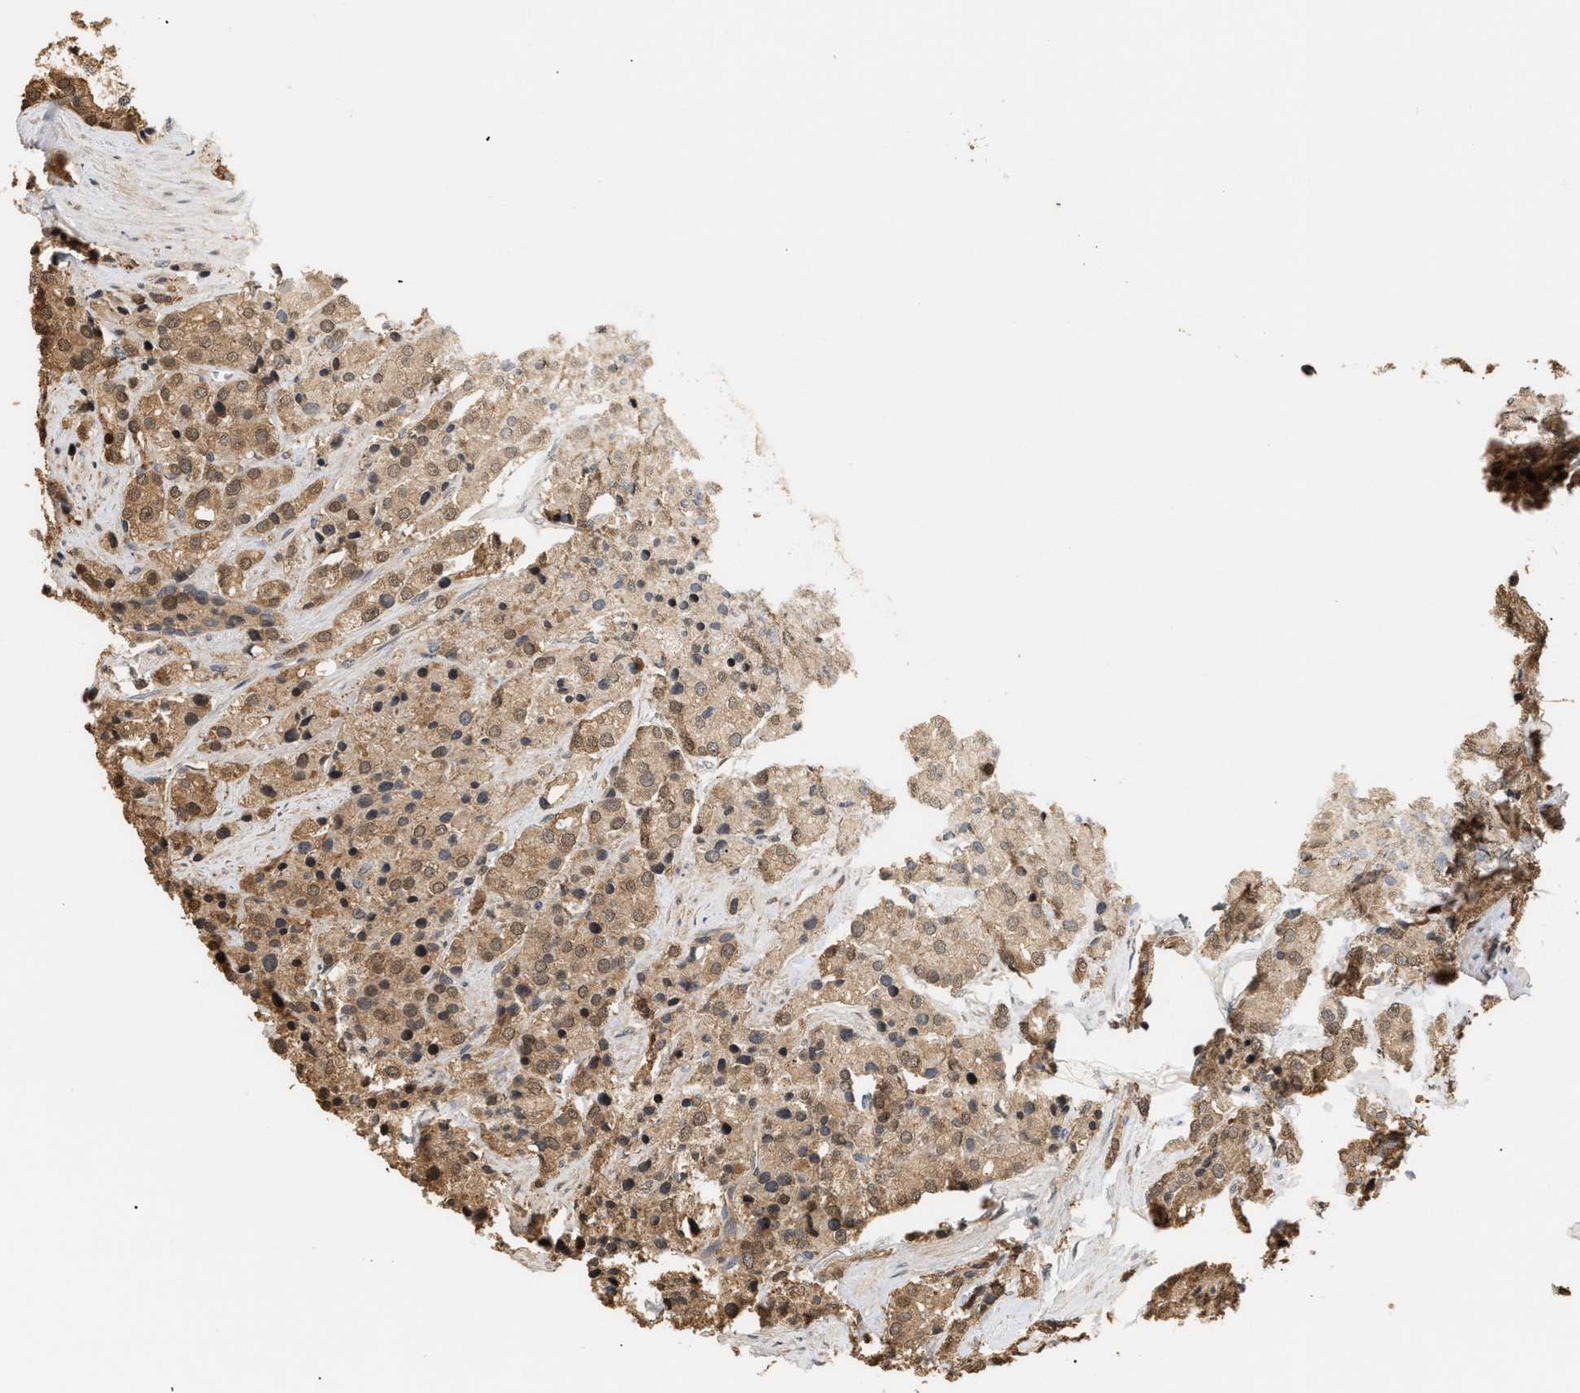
{"staining": {"intensity": "moderate", "quantity": ">75%", "location": "cytoplasmic/membranous,nuclear"}, "tissue": "prostate cancer", "cell_type": "Tumor cells", "image_type": "cancer", "snomed": [{"axis": "morphology", "description": "Adenocarcinoma, Medium grade"}, {"axis": "topography", "description": "Prostate"}], "caption": "Adenocarcinoma (medium-grade) (prostate) stained with a protein marker demonstrates moderate staining in tumor cells.", "gene": "ABHD5", "patient": {"sex": "male", "age": 70}}